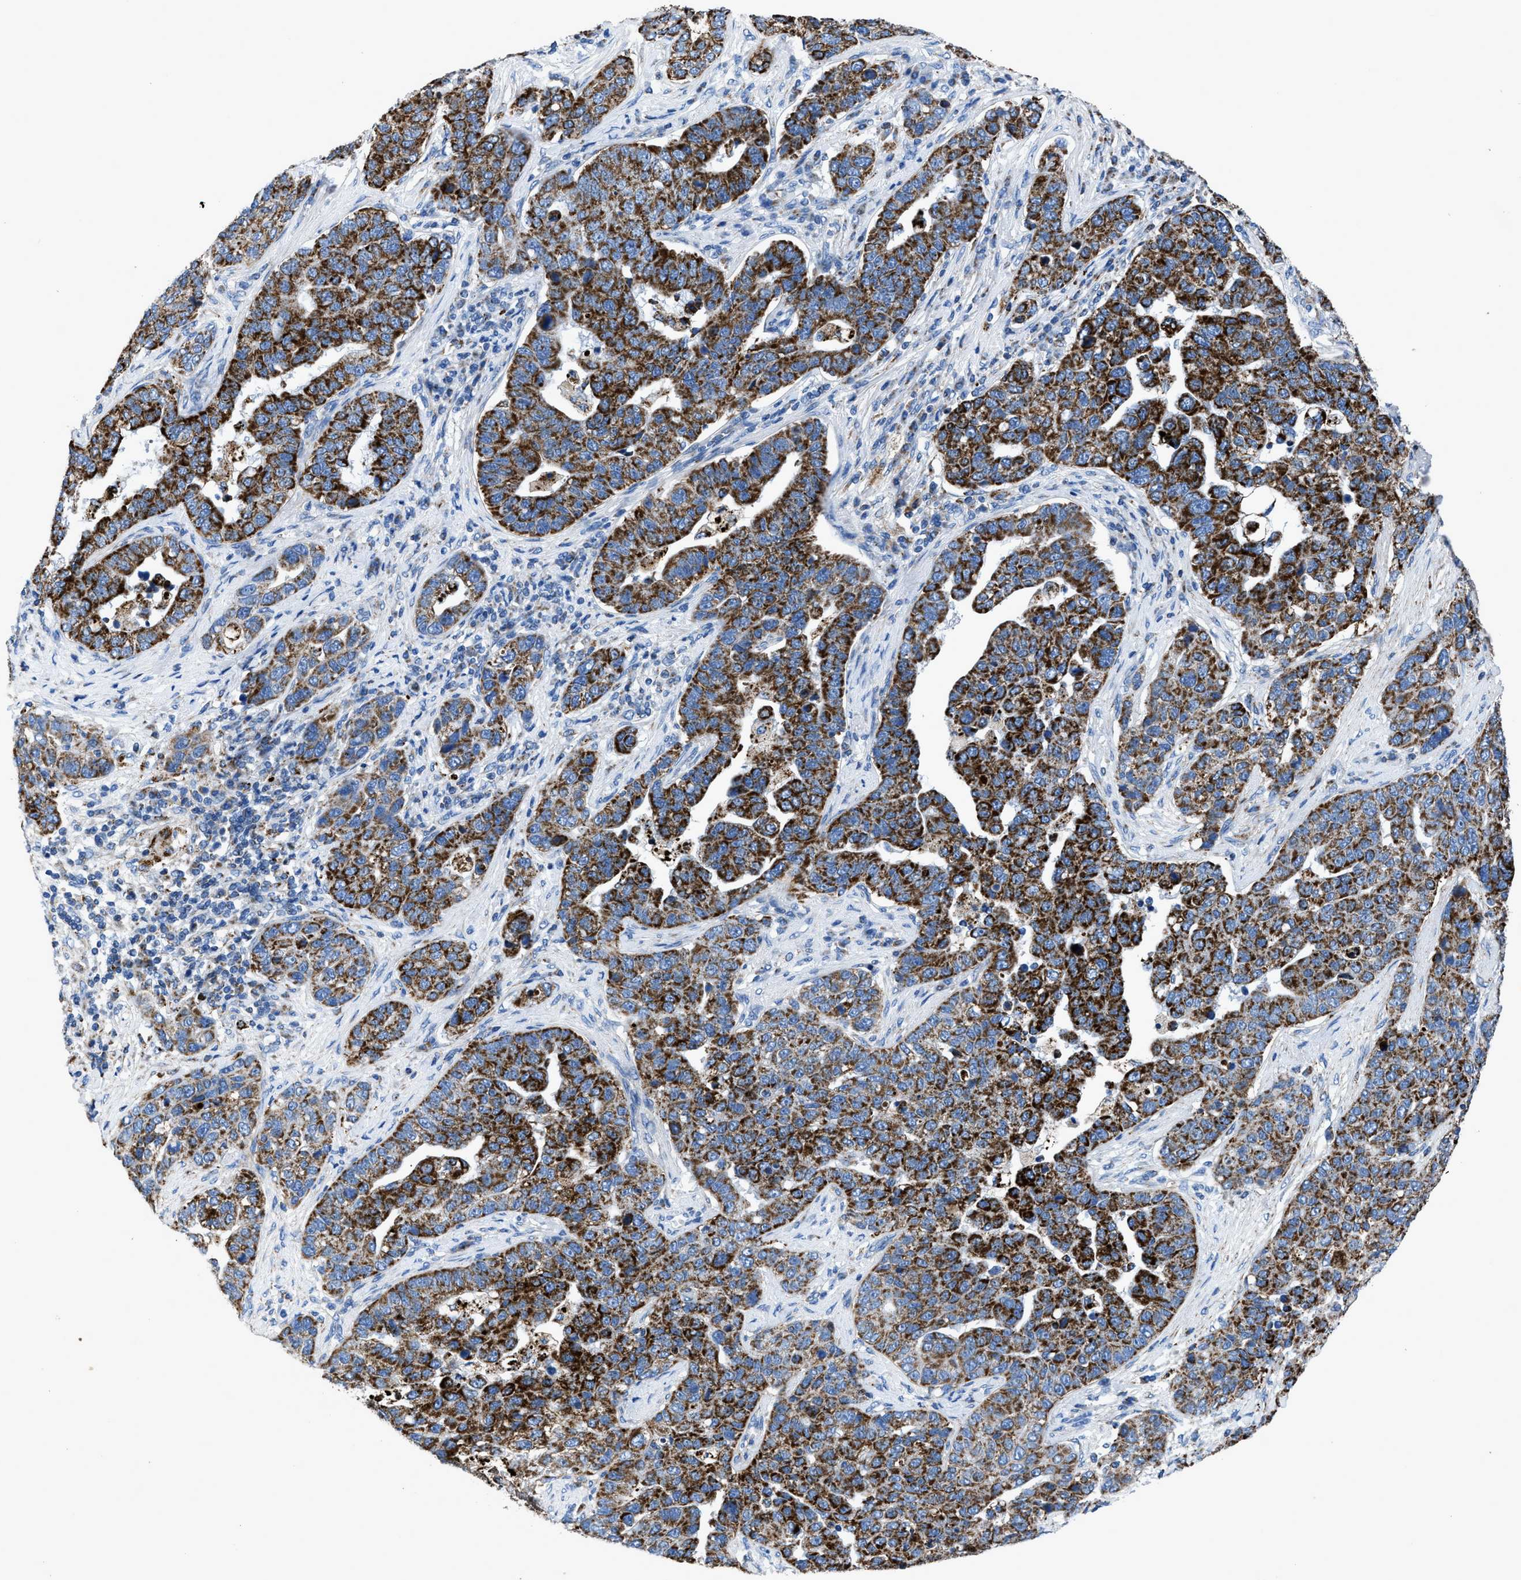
{"staining": {"intensity": "strong", "quantity": ">75%", "location": "cytoplasmic/membranous"}, "tissue": "pancreatic cancer", "cell_type": "Tumor cells", "image_type": "cancer", "snomed": [{"axis": "morphology", "description": "Adenocarcinoma, NOS"}, {"axis": "topography", "description": "Pancreas"}], "caption": "Protein staining reveals strong cytoplasmic/membranous expression in about >75% of tumor cells in pancreatic adenocarcinoma. (Brightfield microscopy of DAB IHC at high magnification).", "gene": "ZDHHC3", "patient": {"sex": "female", "age": 61}}